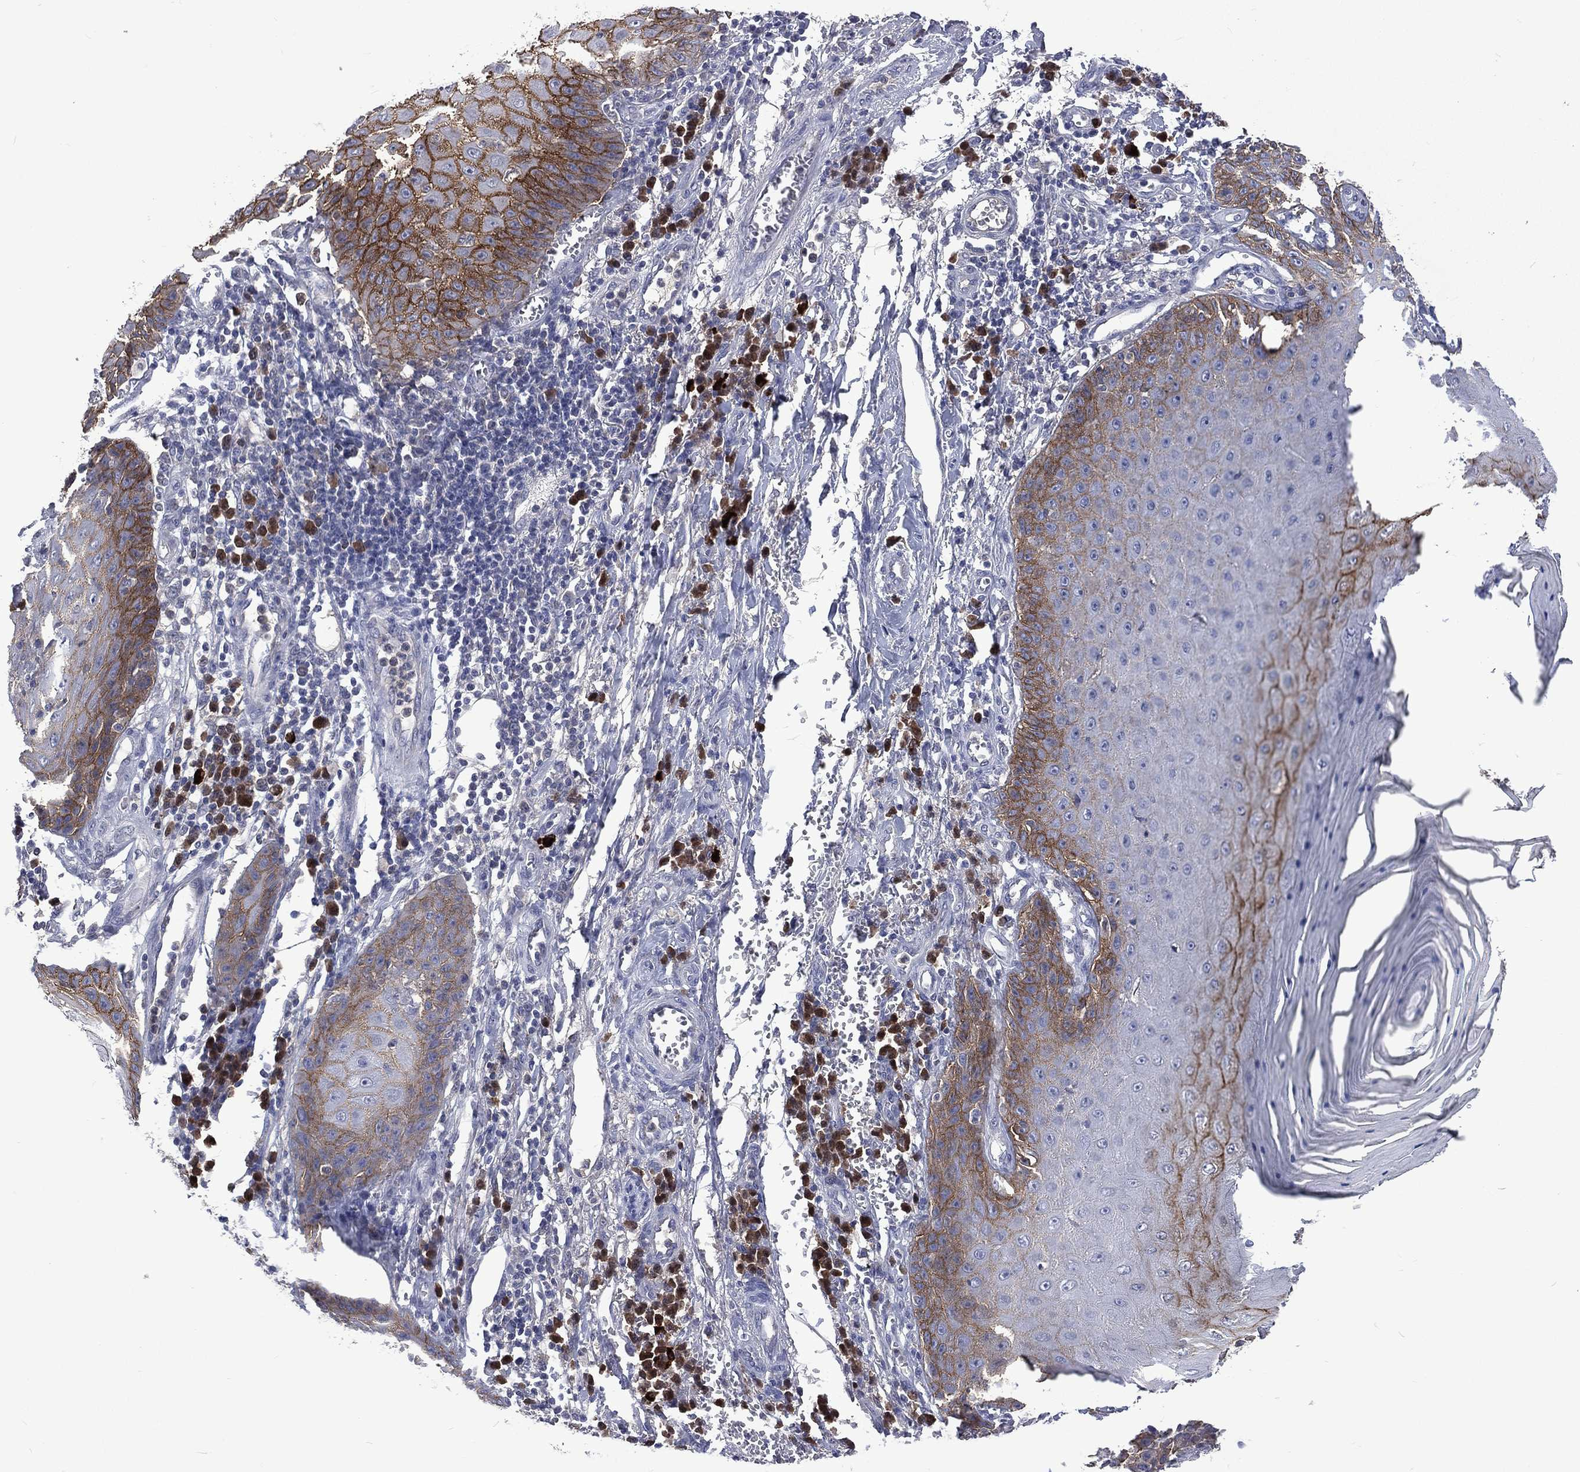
{"staining": {"intensity": "strong", "quantity": "25%-75%", "location": "cytoplasmic/membranous"}, "tissue": "skin cancer", "cell_type": "Tumor cells", "image_type": "cancer", "snomed": [{"axis": "morphology", "description": "Squamous cell carcinoma, NOS"}, {"axis": "topography", "description": "Skin"}], "caption": "Immunohistochemical staining of skin squamous cell carcinoma demonstrates high levels of strong cytoplasmic/membranous expression in about 25%-75% of tumor cells. Using DAB (3,3'-diaminobenzidine) (brown) and hematoxylin (blue) stains, captured at high magnification using brightfield microscopy.", "gene": "CA12", "patient": {"sex": "male", "age": 70}}